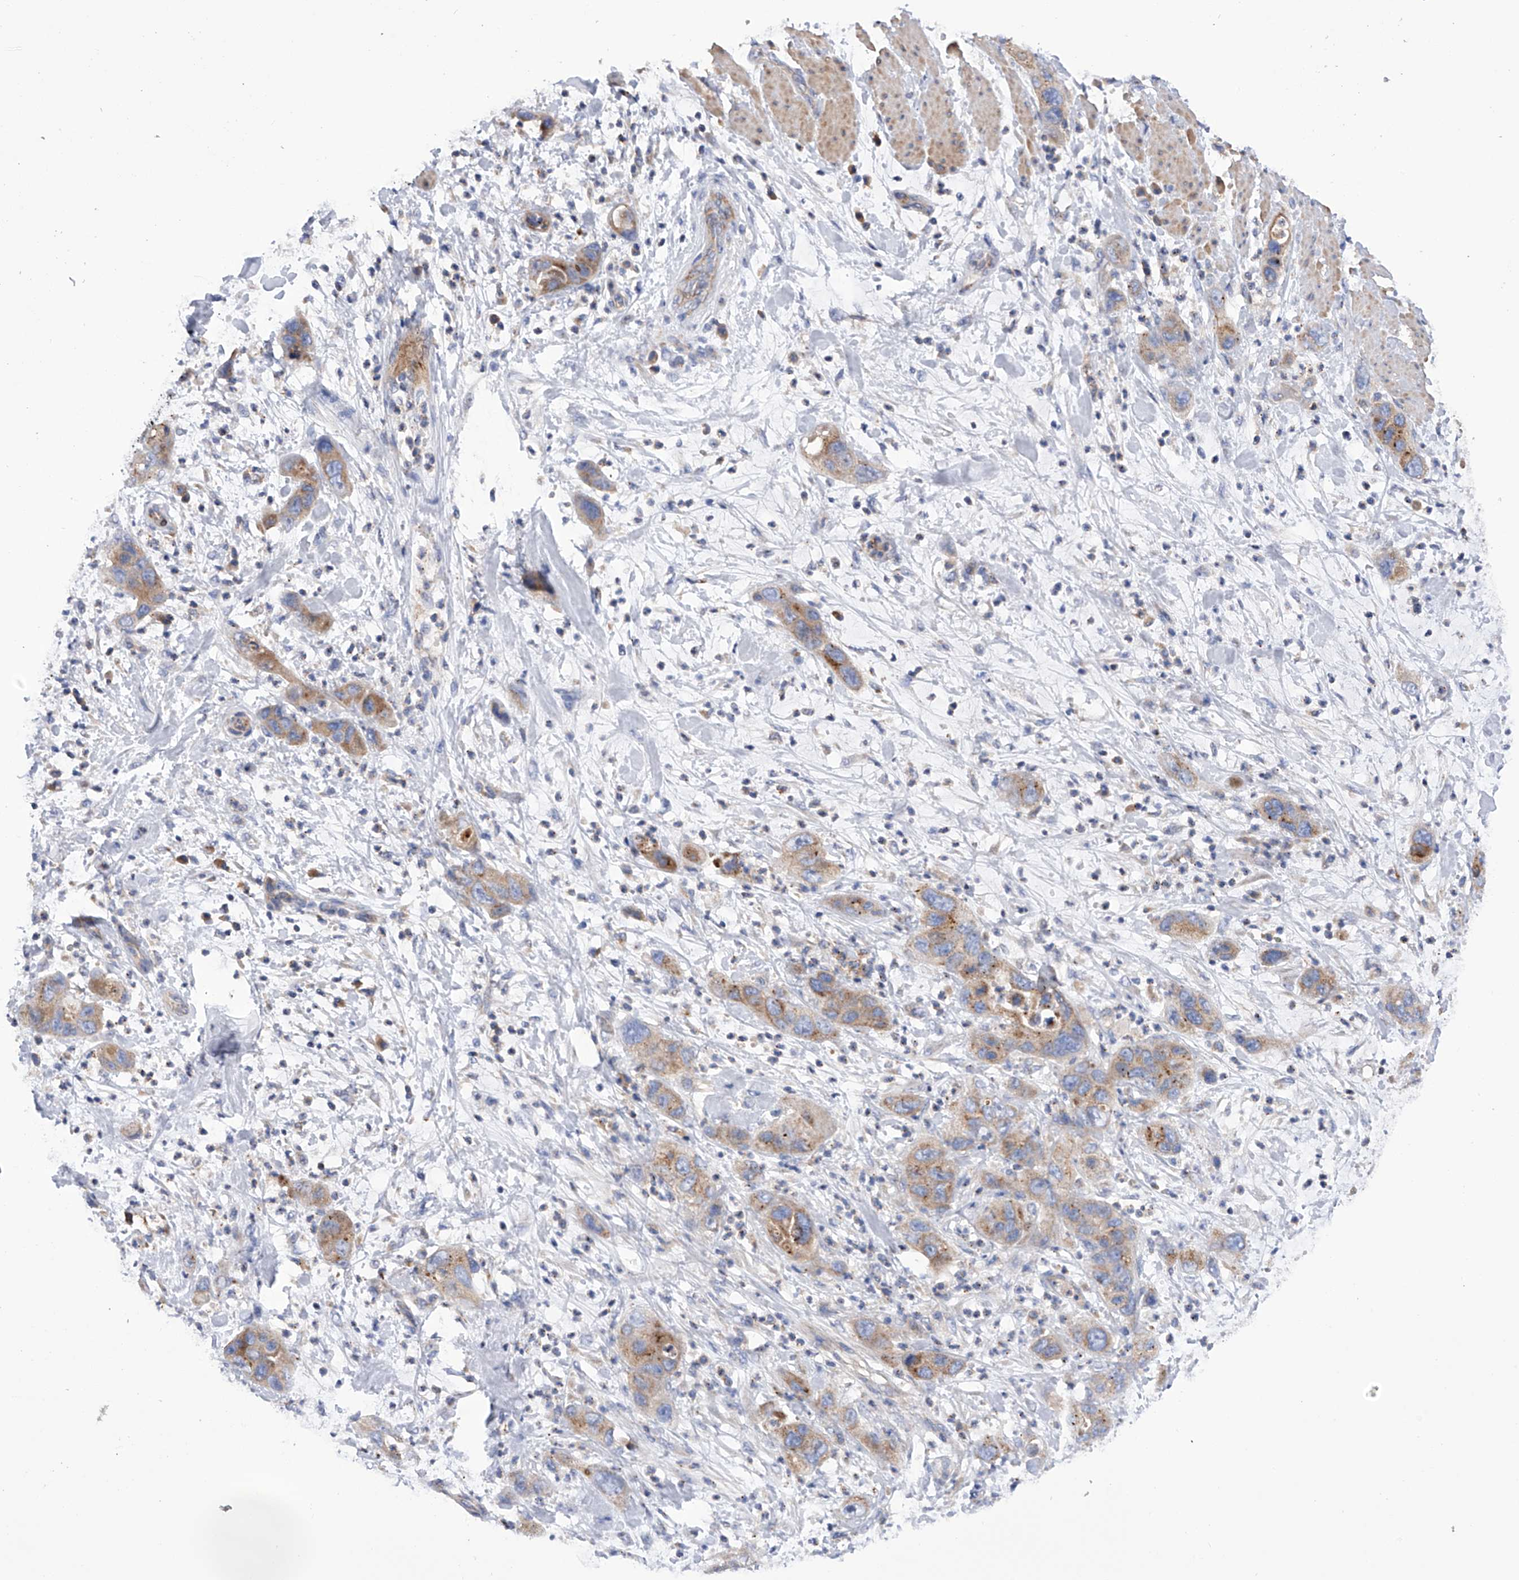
{"staining": {"intensity": "moderate", "quantity": ">75%", "location": "cytoplasmic/membranous"}, "tissue": "pancreatic cancer", "cell_type": "Tumor cells", "image_type": "cancer", "snomed": [{"axis": "morphology", "description": "Adenocarcinoma, NOS"}, {"axis": "topography", "description": "Pancreas"}], "caption": "Pancreatic cancer tissue shows moderate cytoplasmic/membranous positivity in about >75% of tumor cells, visualized by immunohistochemistry.", "gene": "MLYCD", "patient": {"sex": "female", "age": 71}}